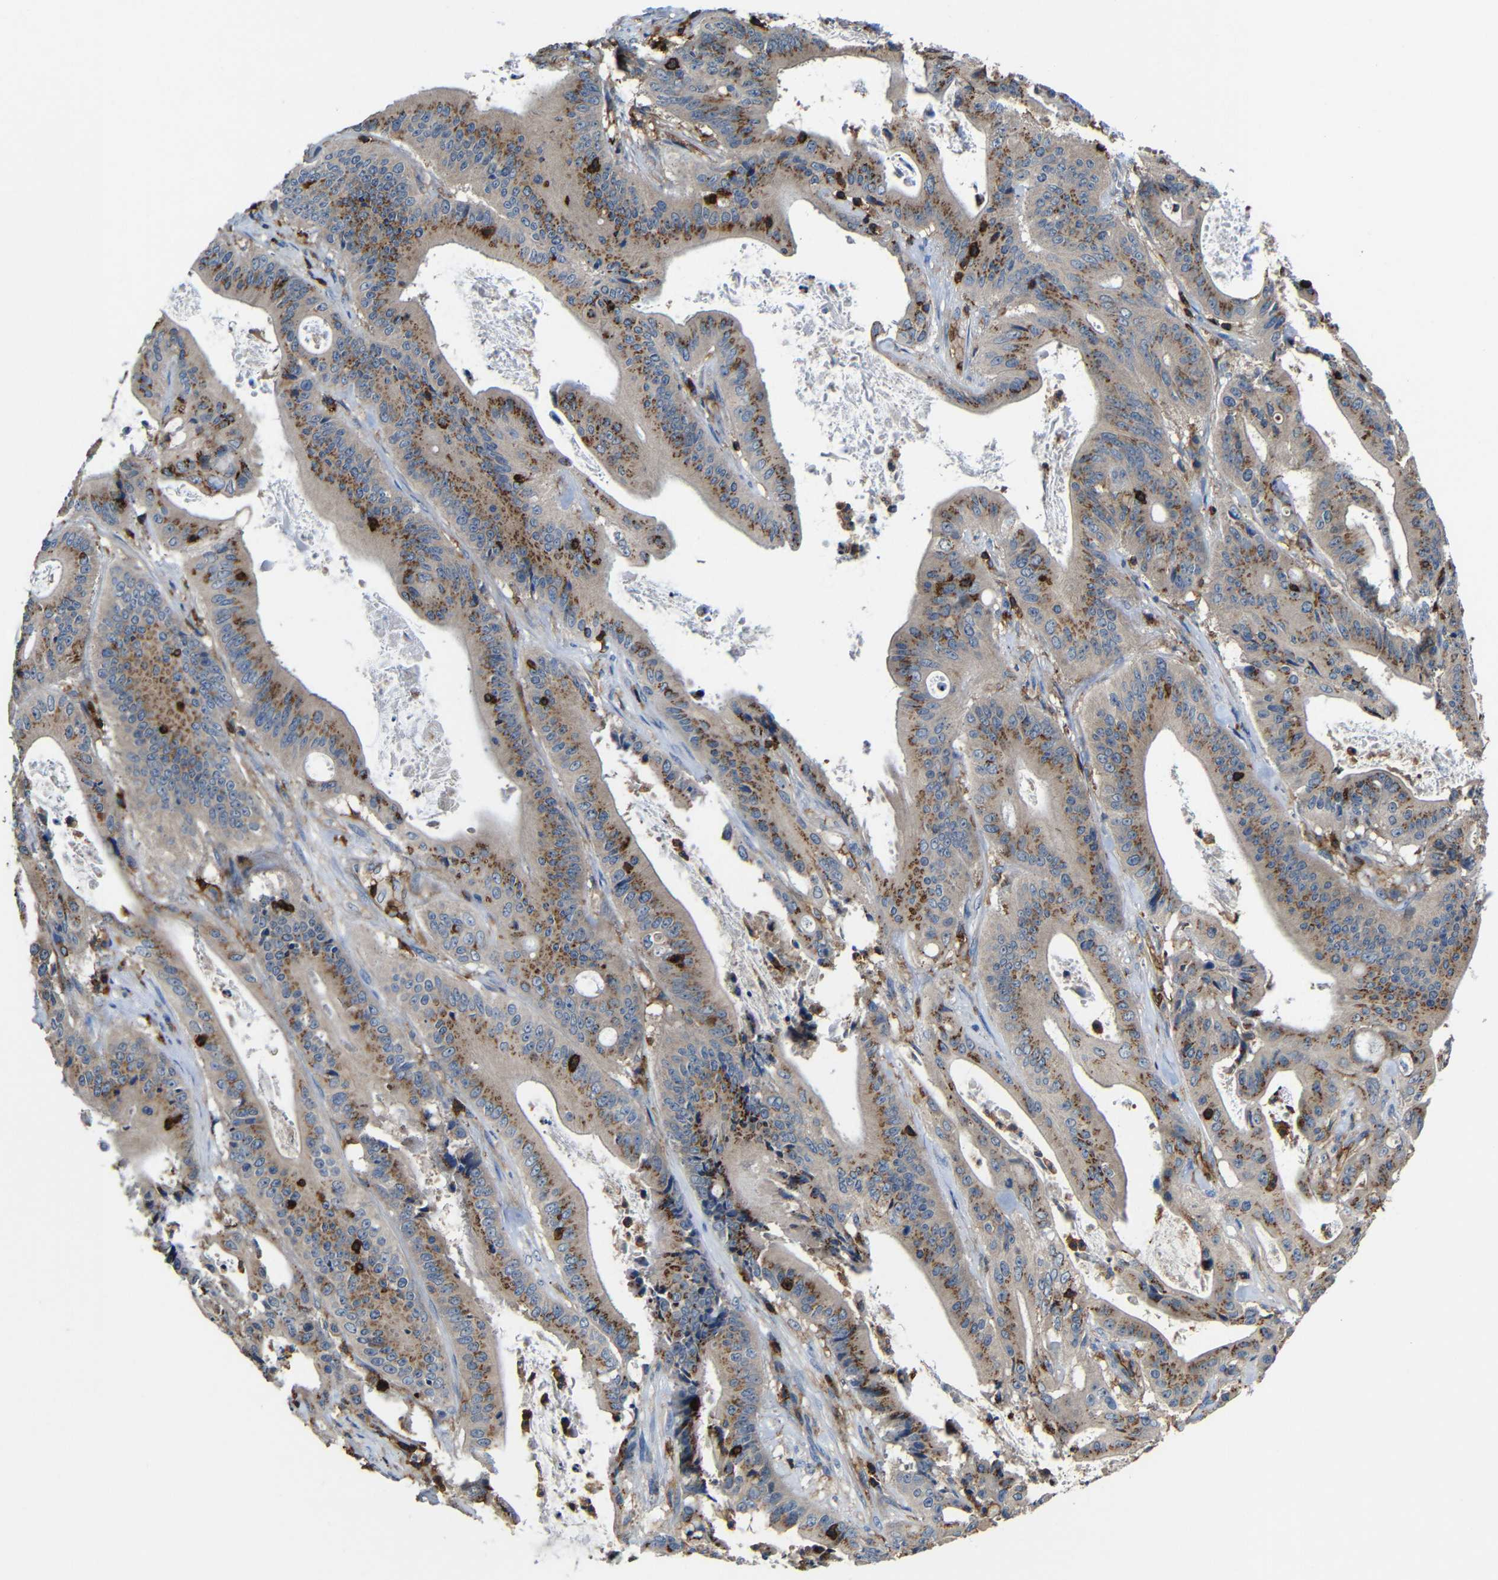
{"staining": {"intensity": "moderate", "quantity": ">75%", "location": "cytoplasmic/membranous"}, "tissue": "pancreatic cancer", "cell_type": "Tumor cells", "image_type": "cancer", "snomed": [{"axis": "morphology", "description": "Normal tissue, NOS"}, {"axis": "topography", "description": "Lymph node"}], "caption": "Protein analysis of pancreatic cancer tissue demonstrates moderate cytoplasmic/membranous positivity in about >75% of tumor cells.", "gene": "P2RY12", "patient": {"sex": "male", "age": 62}}